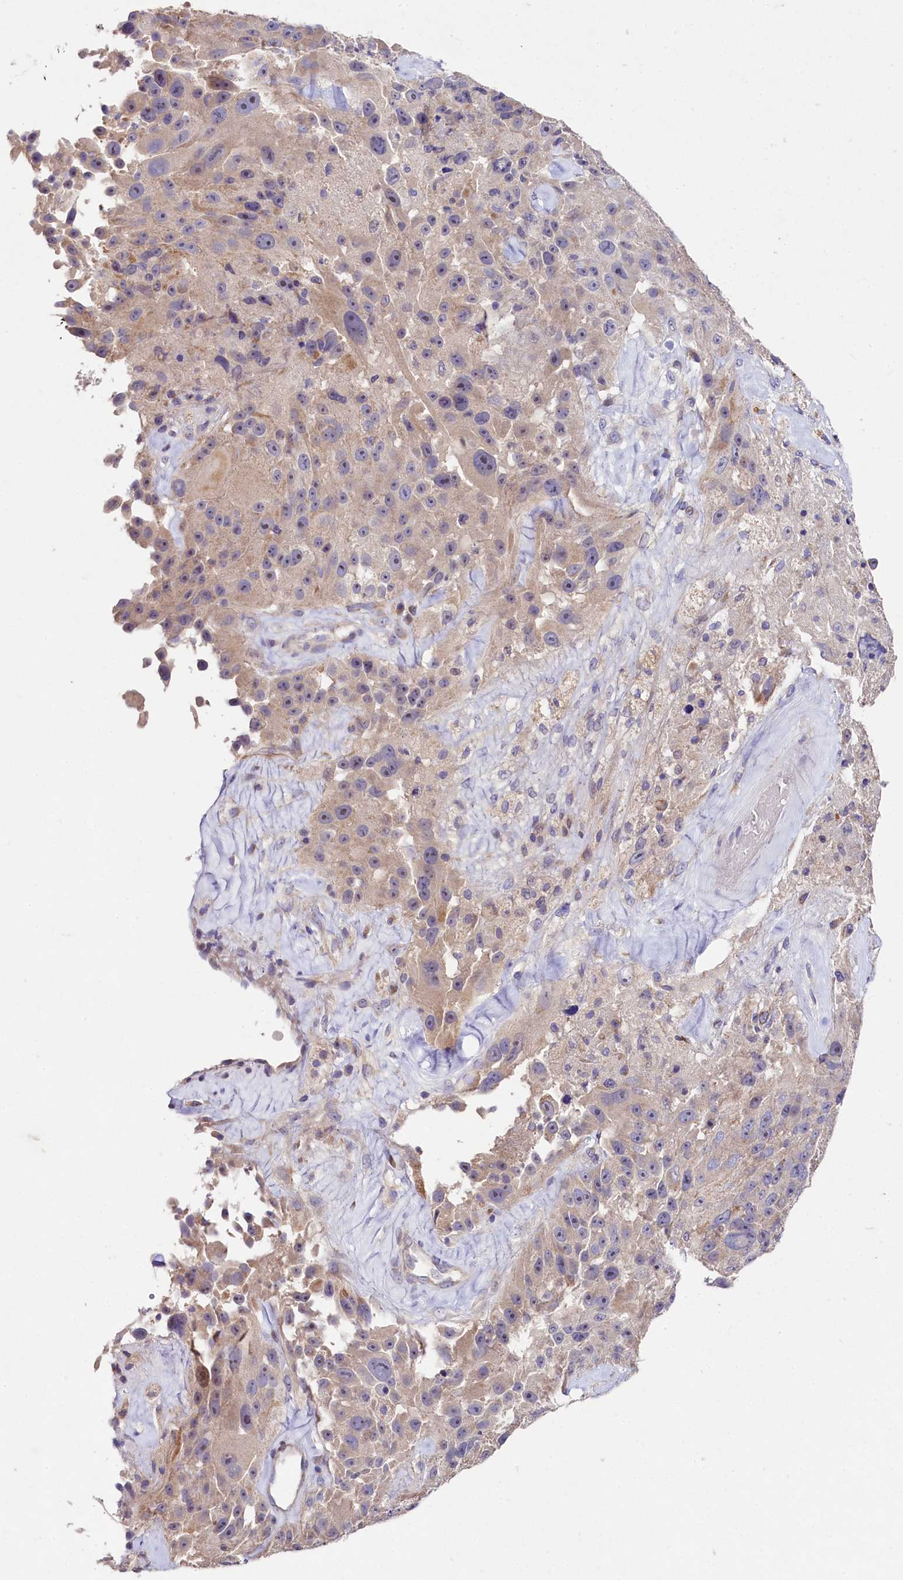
{"staining": {"intensity": "negative", "quantity": "none", "location": "none"}, "tissue": "melanoma", "cell_type": "Tumor cells", "image_type": "cancer", "snomed": [{"axis": "morphology", "description": "Malignant melanoma, Metastatic site"}, {"axis": "topography", "description": "Lymph node"}], "caption": "This is an IHC histopathology image of human melanoma. There is no positivity in tumor cells.", "gene": "FXYD6", "patient": {"sex": "male", "age": 62}}